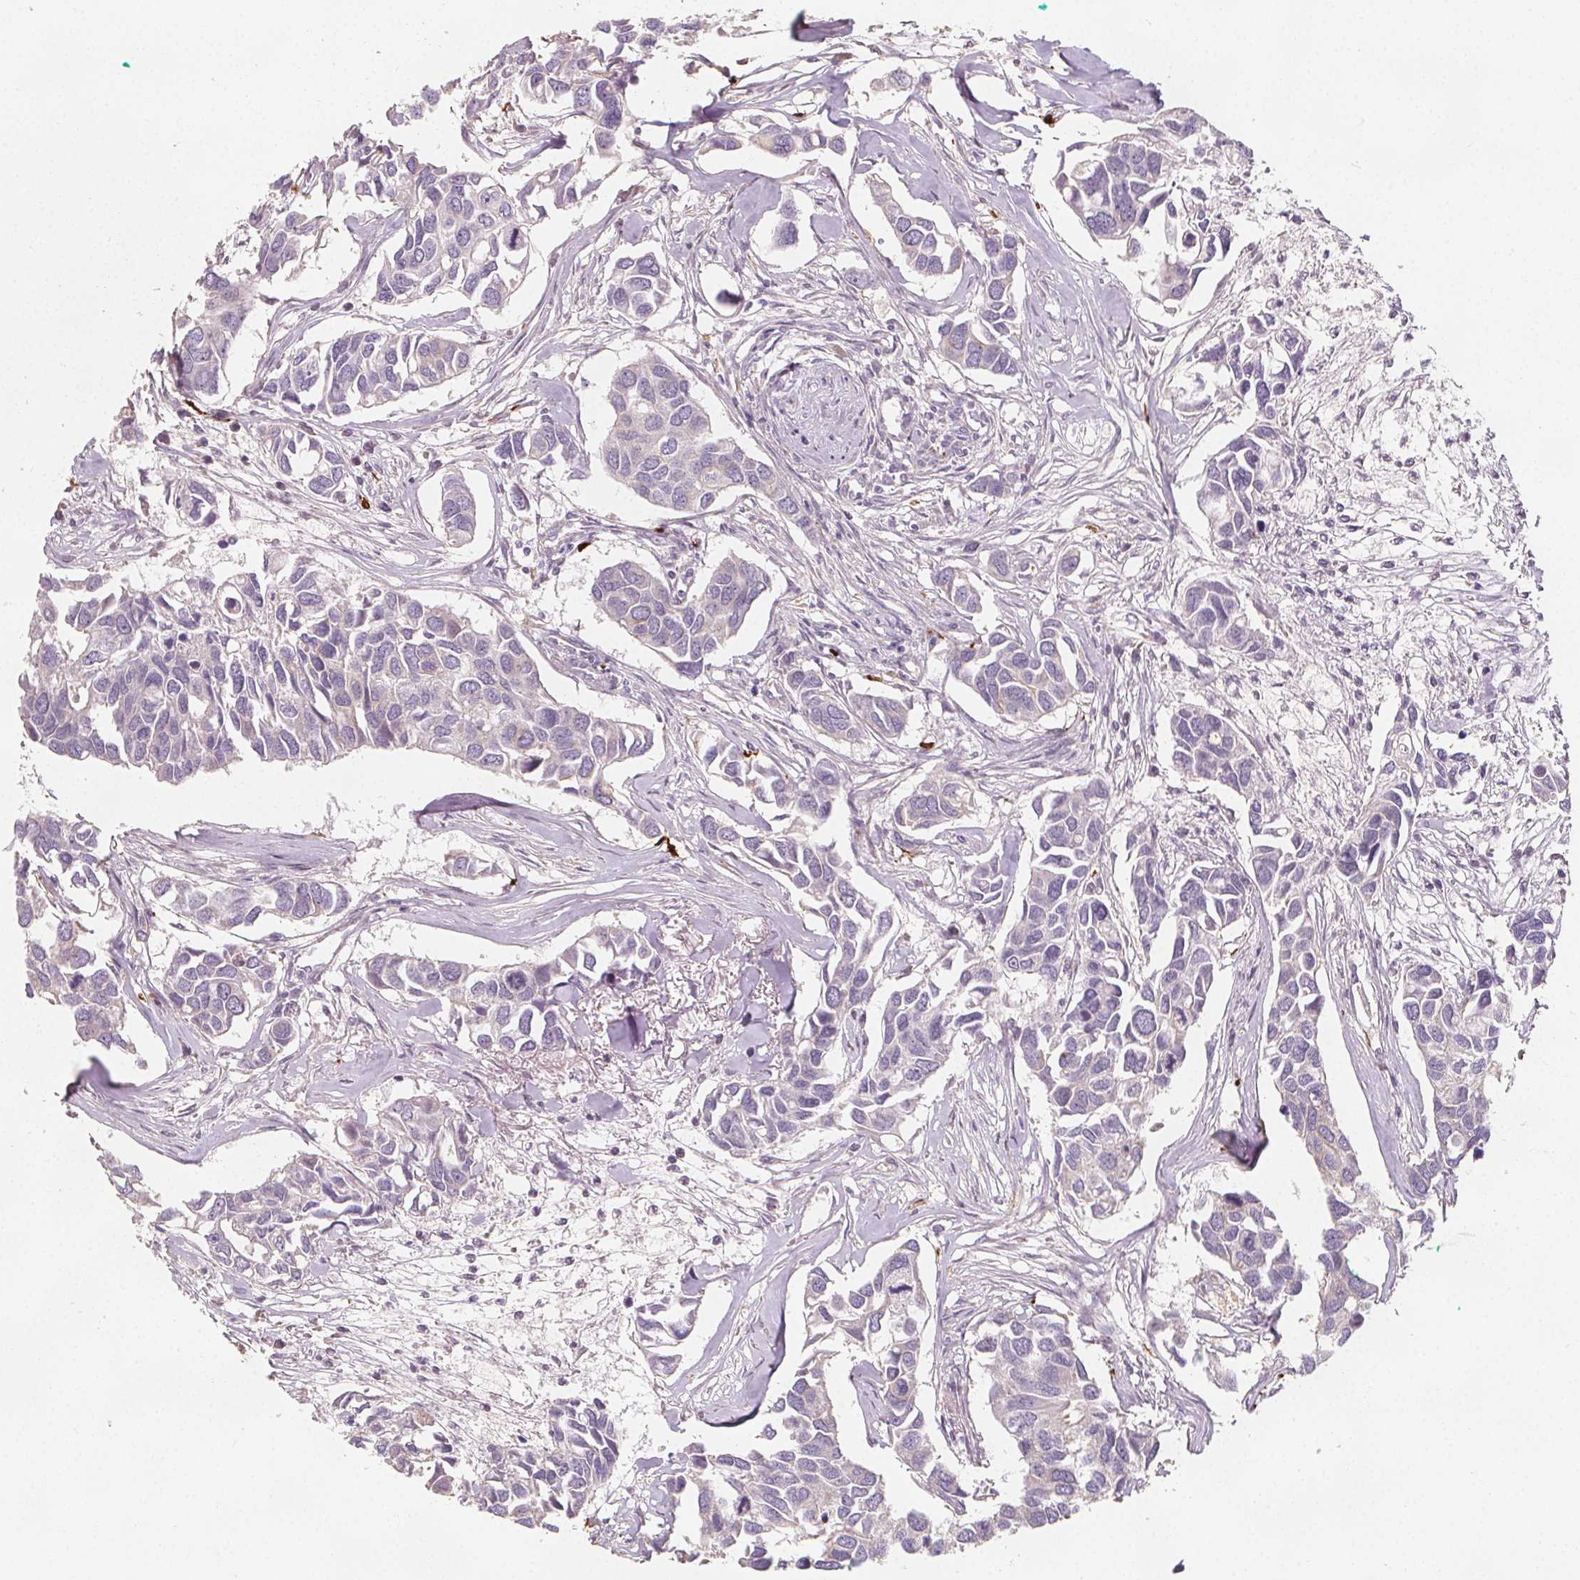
{"staining": {"intensity": "negative", "quantity": "none", "location": "none"}, "tissue": "breast cancer", "cell_type": "Tumor cells", "image_type": "cancer", "snomed": [{"axis": "morphology", "description": "Duct carcinoma"}, {"axis": "topography", "description": "Breast"}], "caption": "The image shows no significant positivity in tumor cells of breast intraductal carcinoma.", "gene": "DRC3", "patient": {"sex": "female", "age": 83}}